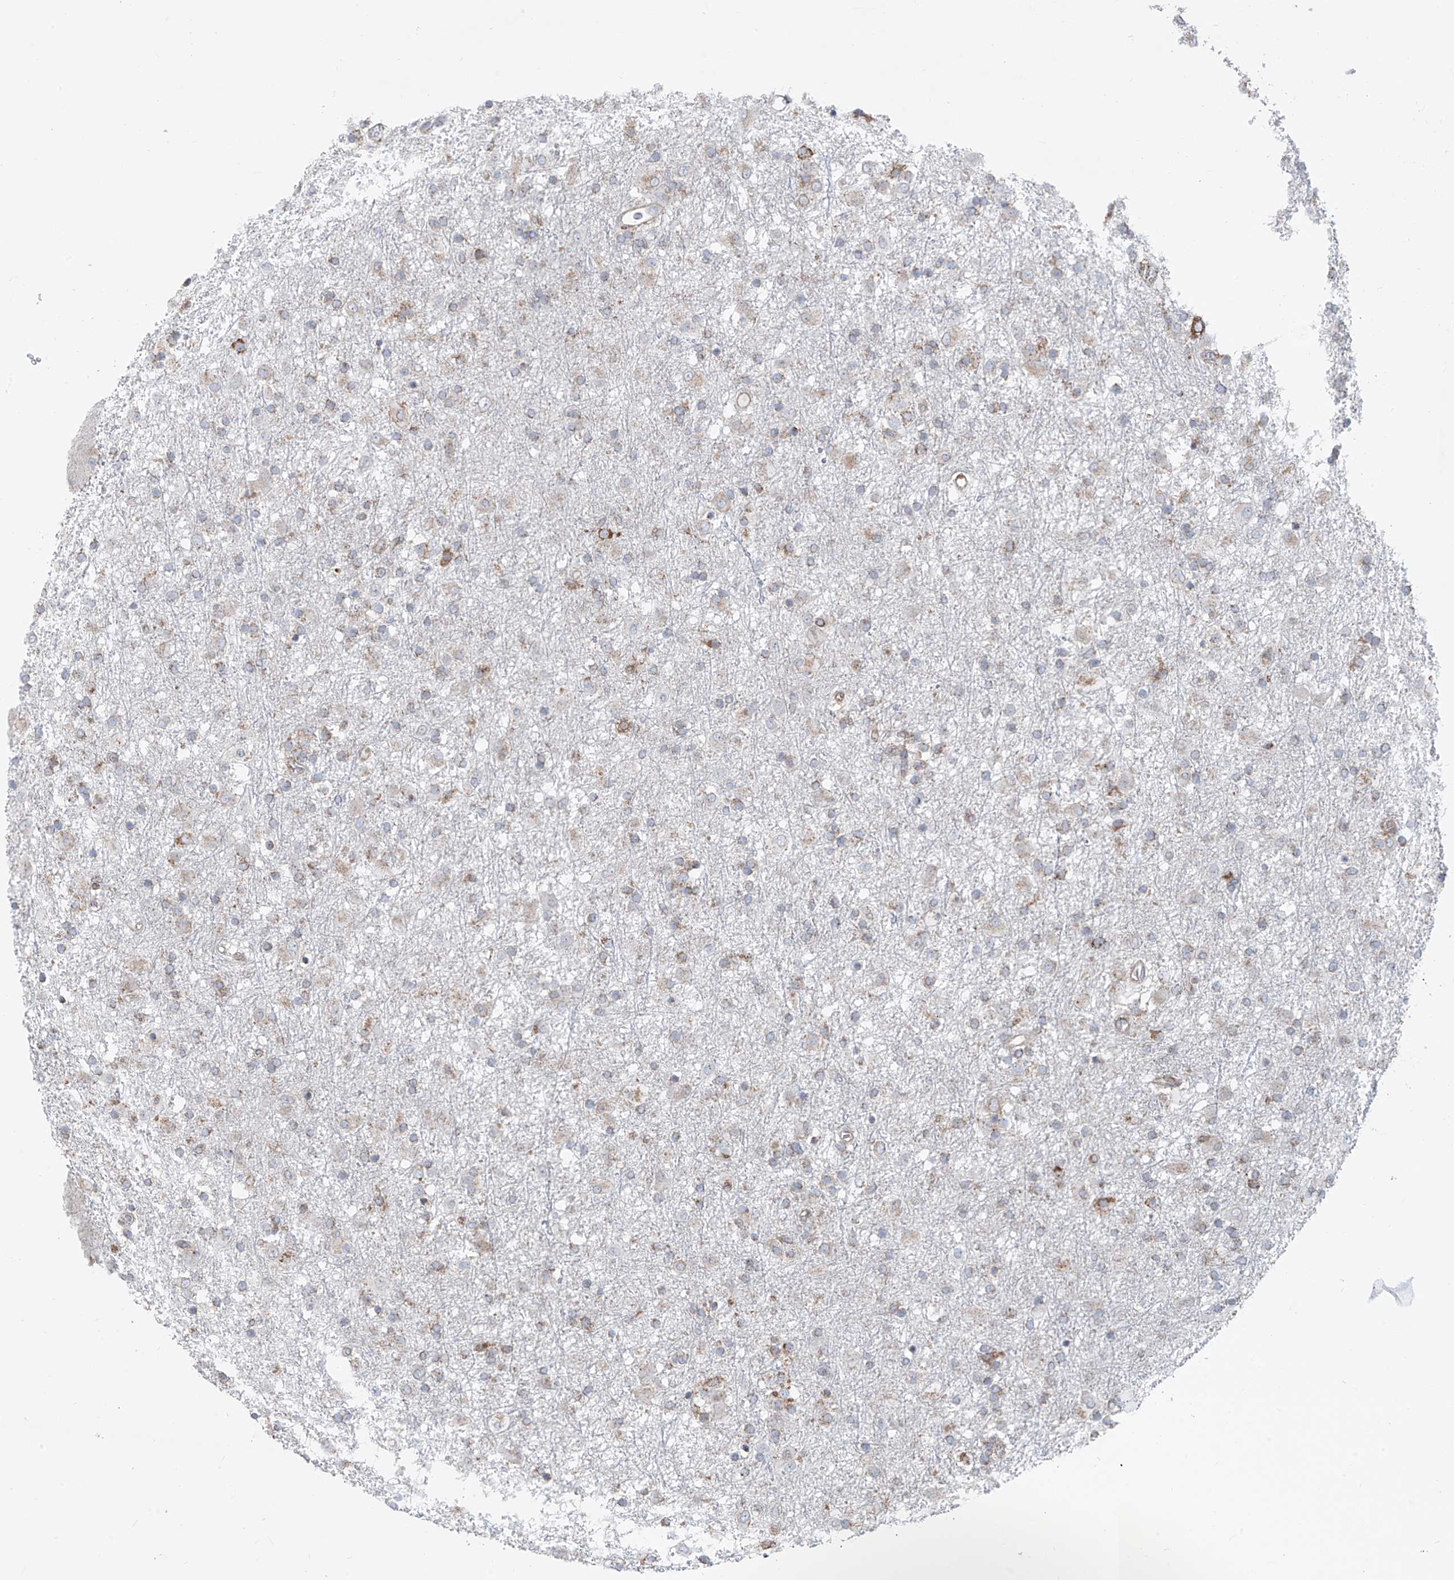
{"staining": {"intensity": "moderate", "quantity": "25%-75%", "location": "cytoplasmic/membranous"}, "tissue": "glioma", "cell_type": "Tumor cells", "image_type": "cancer", "snomed": [{"axis": "morphology", "description": "Glioma, malignant, Low grade"}, {"axis": "topography", "description": "Brain"}], "caption": "Glioma stained with a protein marker demonstrates moderate staining in tumor cells.", "gene": "ZNF354C", "patient": {"sex": "male", "age": 65}}